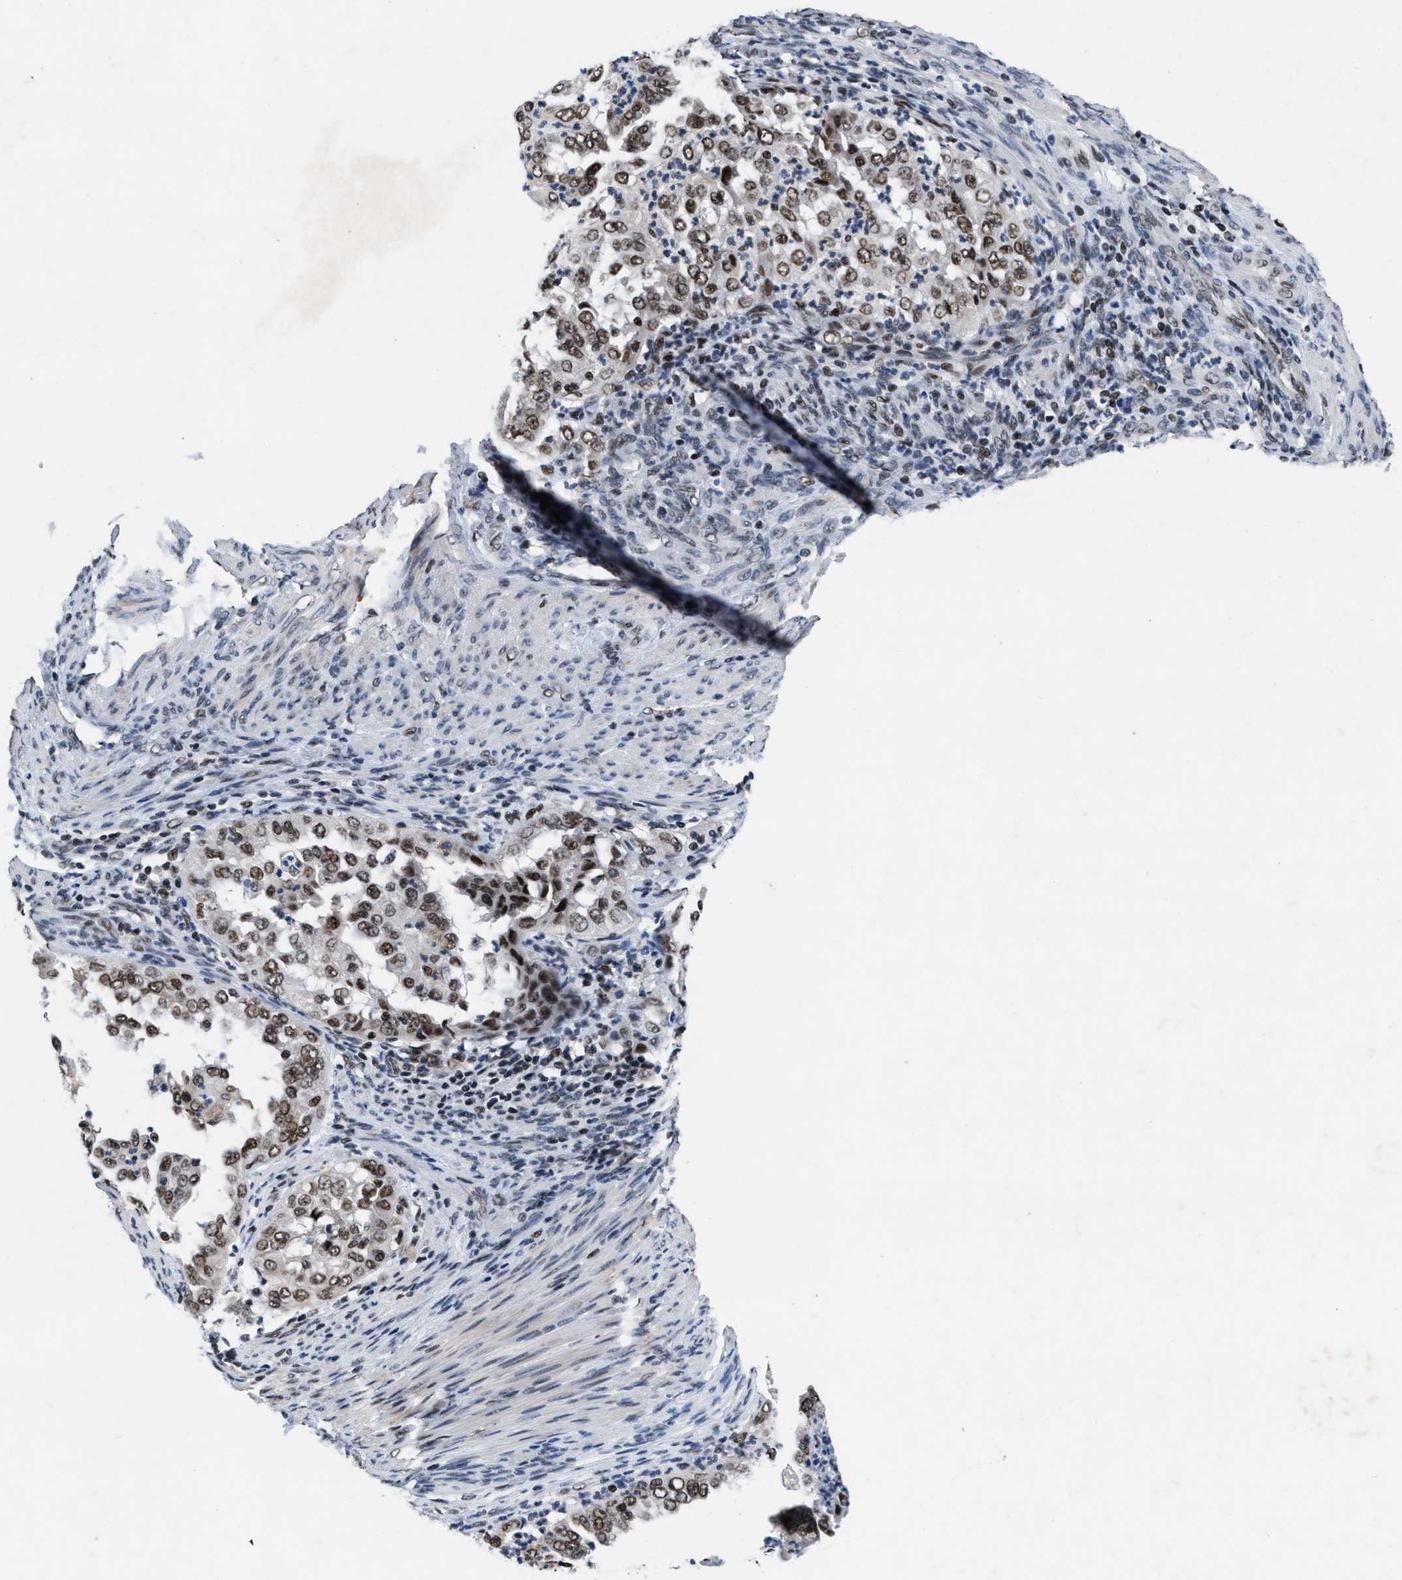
{"staining": {"intensity": "moderate", "quantity": ">75%", "location": "nuclear"}, "tissue": "endometrial cancer", "cell_type": "Tumor cells", "image_type": "cancer", "snomed": [{"axis": "morphology", "description": "Adenocarcinoma, NOS"}, {"axis": "topography", "description": "Endometrium"}], "caption": "DAB (3,3'-diaminobenzidine) immunohistochemical staining of human endometrial cancer displays moderate nuclear protein positivity in about >75% of tumor cells. The protein of interest is stained brown, and the nuclei are stained in blue (DAB (3,3'-diaminobenzidine) IHC with brightfield microscopy, high magnification).", "gene": "WDR81", "patient": {"sex": "female", "age": 85}}